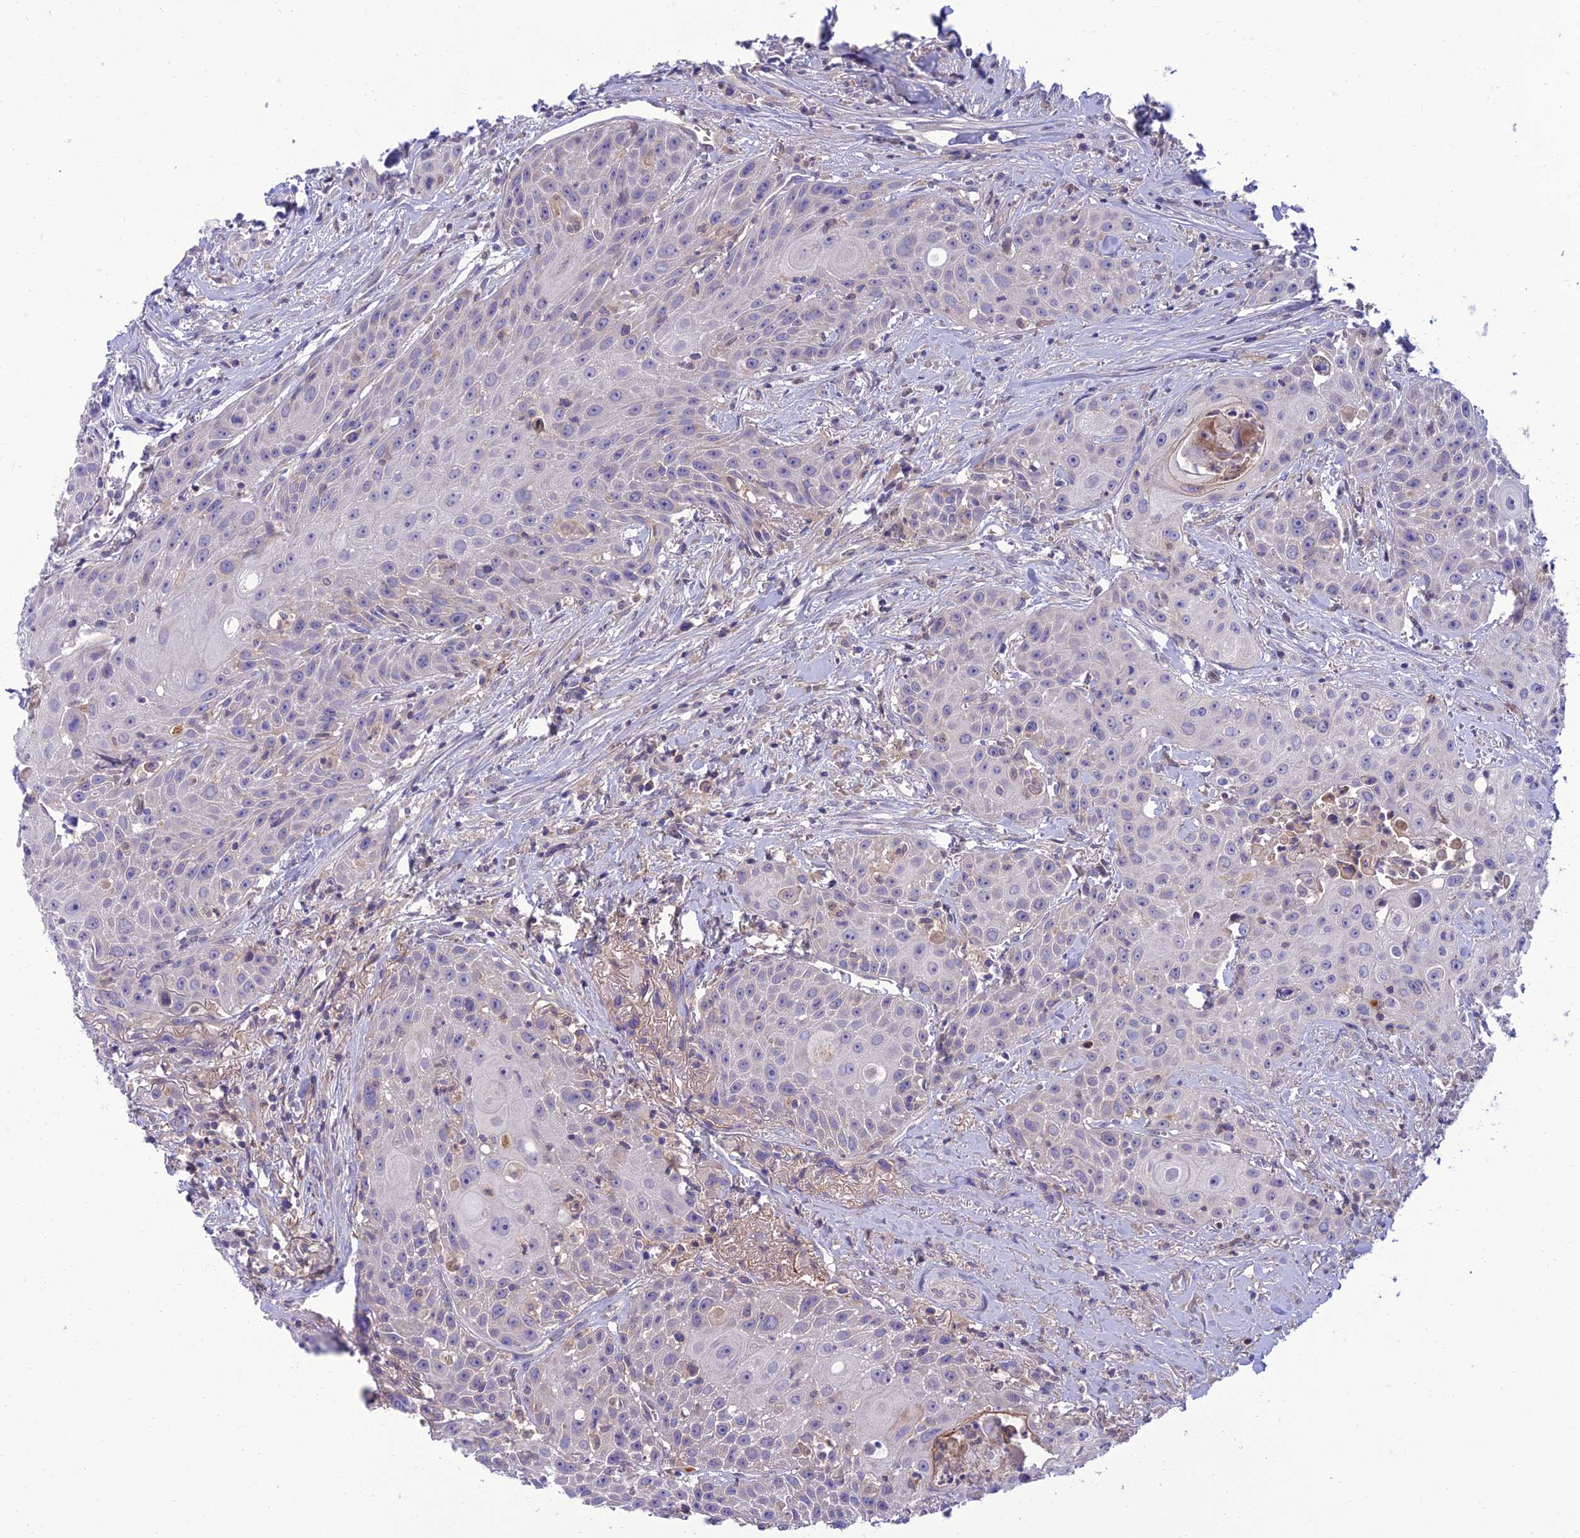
{"staining": {"intensity": "negative", "quantity": "none", "location": "none"}, "tissue": "head and neck cancer", "cell_type": "Tumor cells", "image_type": "cancer", "snomed": [{"axis": "morphology", "description": "Squamous cell carcinoma, NOS"}, {"axis": "topography", "description": "Oral tissue"}, {"axis": "topography", "description": "Head-Neck"}], "caption": "Head and neck cancer (squamous cell carcinoma) was stained to show a protein in brown. There is no significant staining in tumor cells.", "gene": "IRAK3", "patient": {"sex": "female", "age": 82}}